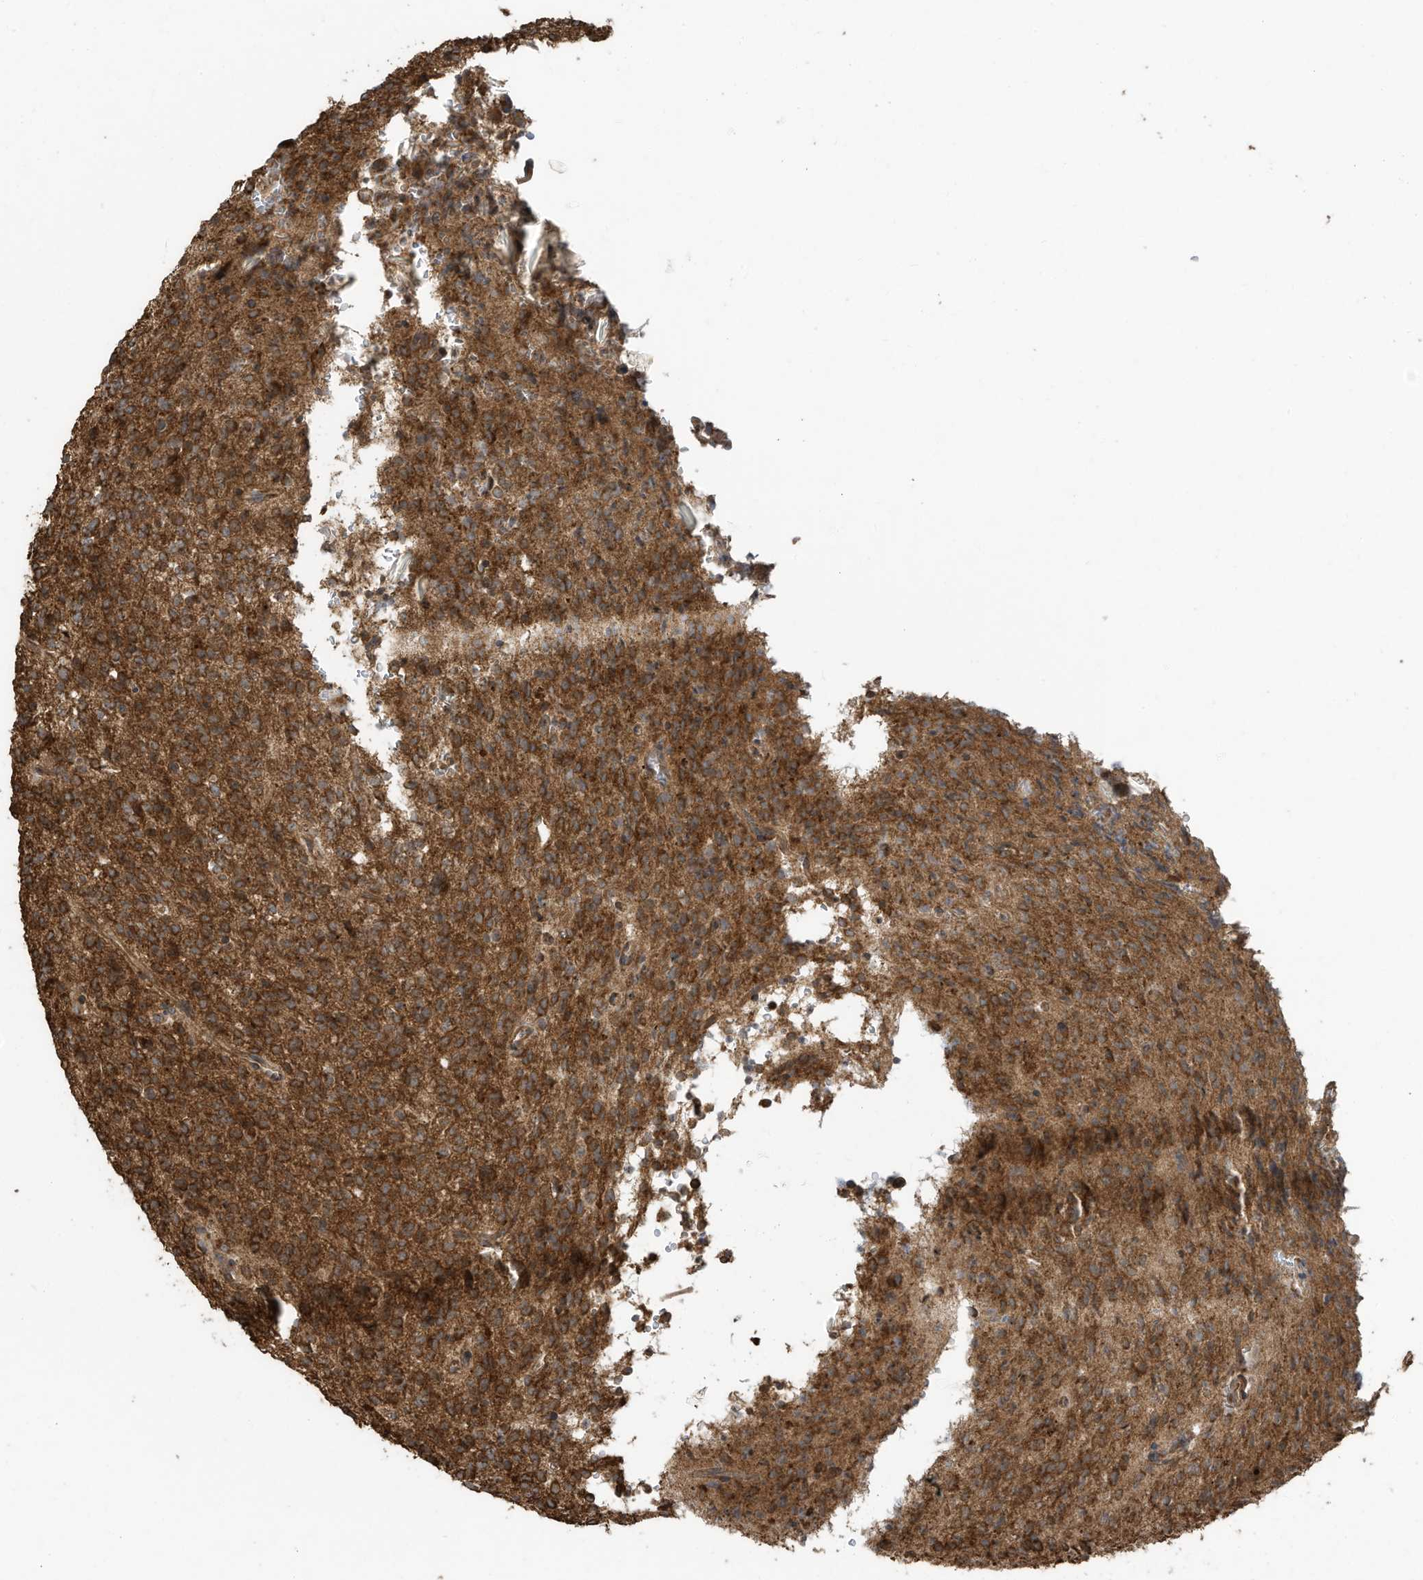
{"staining": {"intensity": "strong", "quantity": ">75%", "location": "cytoplasmic/membranous"}, "tissue": "glioma", "cell_type": "Tumor cells", "image_type": "cancer", "snomed": [{"axis": "morphology", "description": "Glioma, malignant, High grade"}, {"axis": "topography", "description": "Brain"}], "caption": "Glioma stained with a protein marker reveals strong staining in tumor cells.", "gene": "C2orf74", "patient": {"sex": "male", "age": 34}}